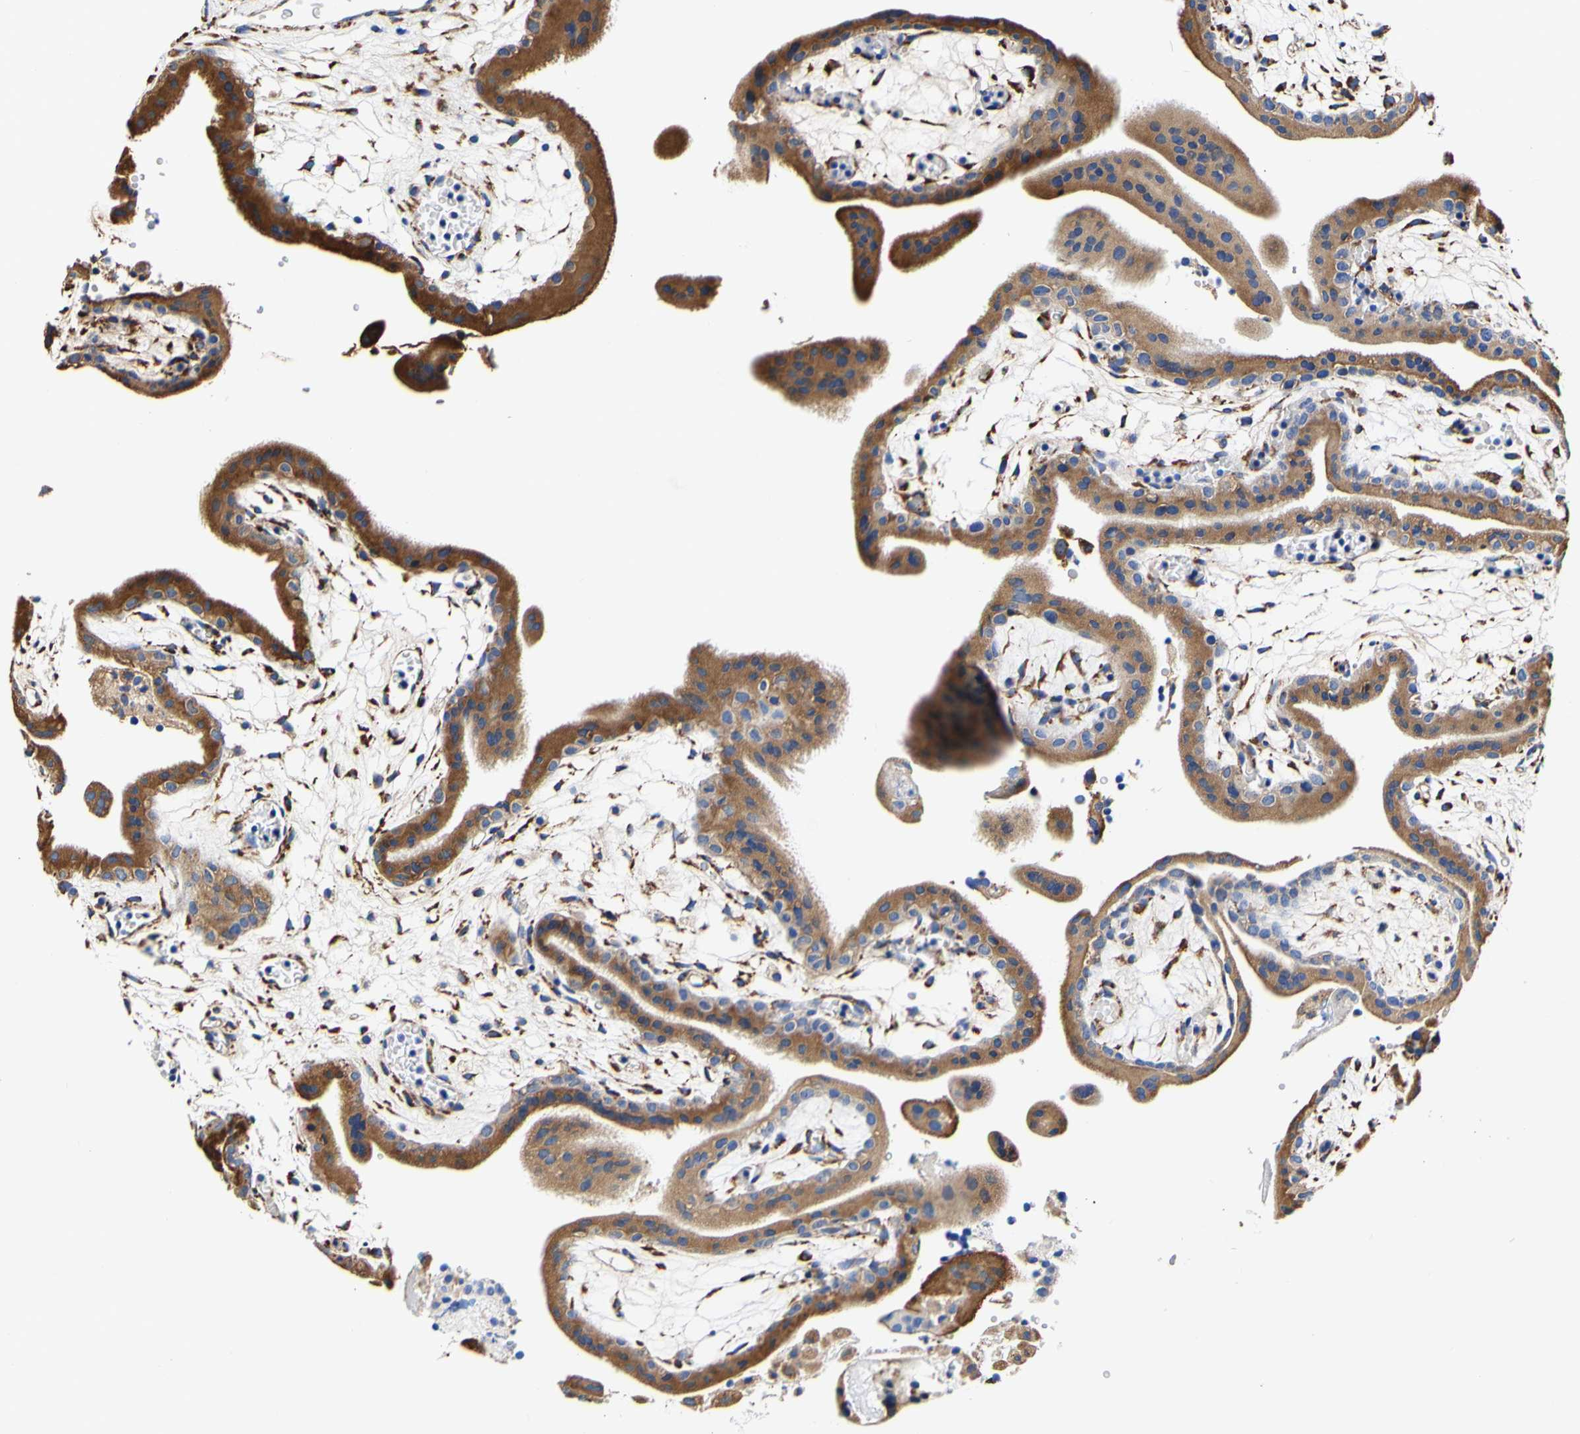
{"staining": {"intensity": "strong", "quantity": ">75%", "location": "cytoplasmic/membranous"}, "tissue": "placenta", "cell_type": "Trophoblastic cells", "image_type": "normal", "snomed": [{"axis": "morphology", "description": "Normal tissue, NOS"}, {"axis": "topography", "description": "Placenta"}], "caption": "High-magnification brightfield microscopy of normal placenta stained with DAB (brown) and counterstained with hematoxylin (blue). trophoblastic cells exhibit strong cytoplasmic/membranous expression is present in about>75% of cells. (DAB IHC with brightfield microscopy, high magnification).", "gene": "P4HB", "patient": {"sex": "female", "age": 18}}